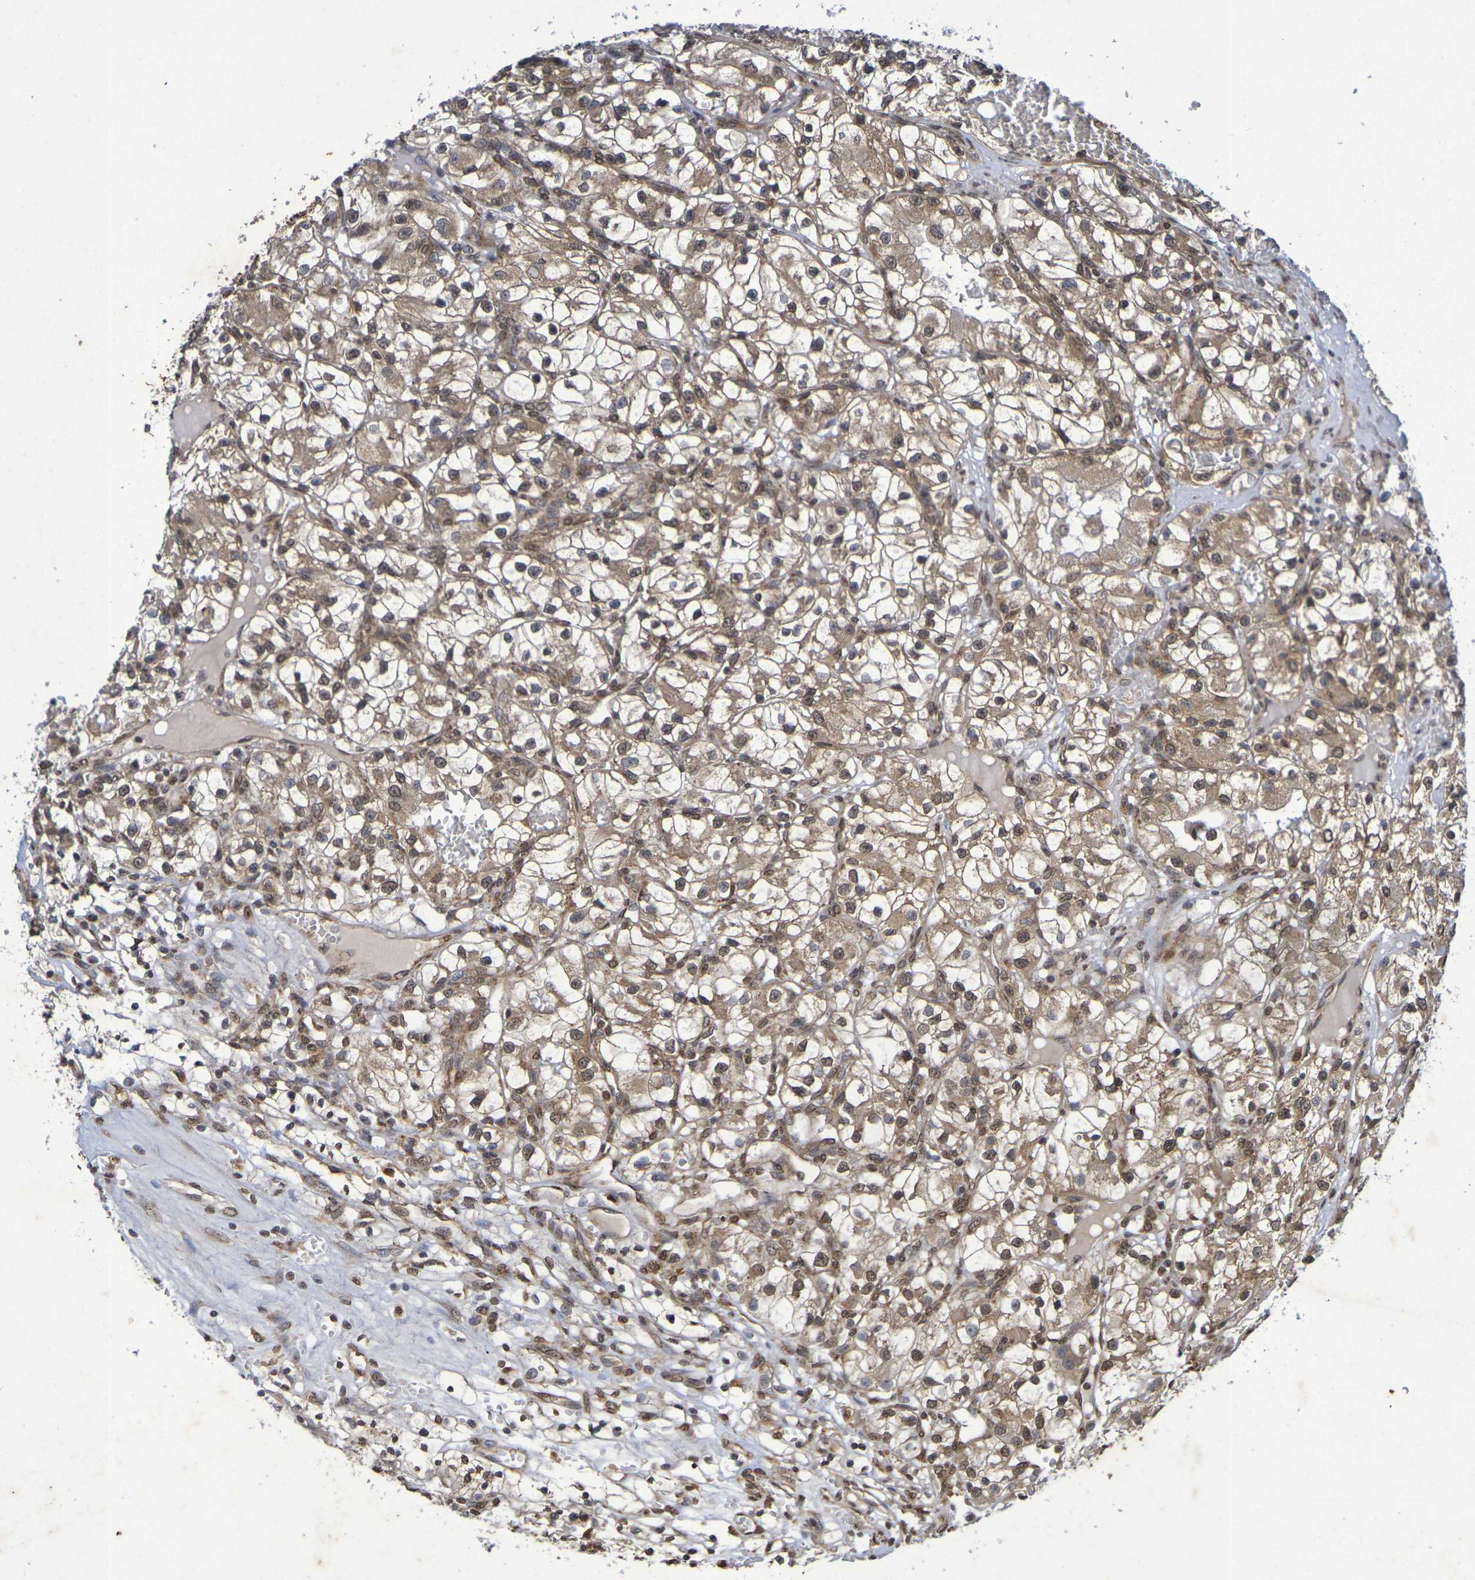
{"staining": {"intensity": "moderate", "quantity": ">75%", "location": "cytoplasmic/membranous,nuclear"}, "tissue": "renal cancer", "cell_type": "Tumor cells", "image_type": "cancer", "snomed": [{"axis": "morphology", "description": "Adenocarcinoma, NOS"}, {"axis": "topography", "description": "Kidney"}], "caption": "This is a micrograph of immunohistochemistry staining of renal adenocarcinoma, which shows moderate expression in the cytoplasmic/membranous and nuclear of tumor cells.", "gene": "GUCY1A2", "patient": {"sex": "female", "age": 57}}